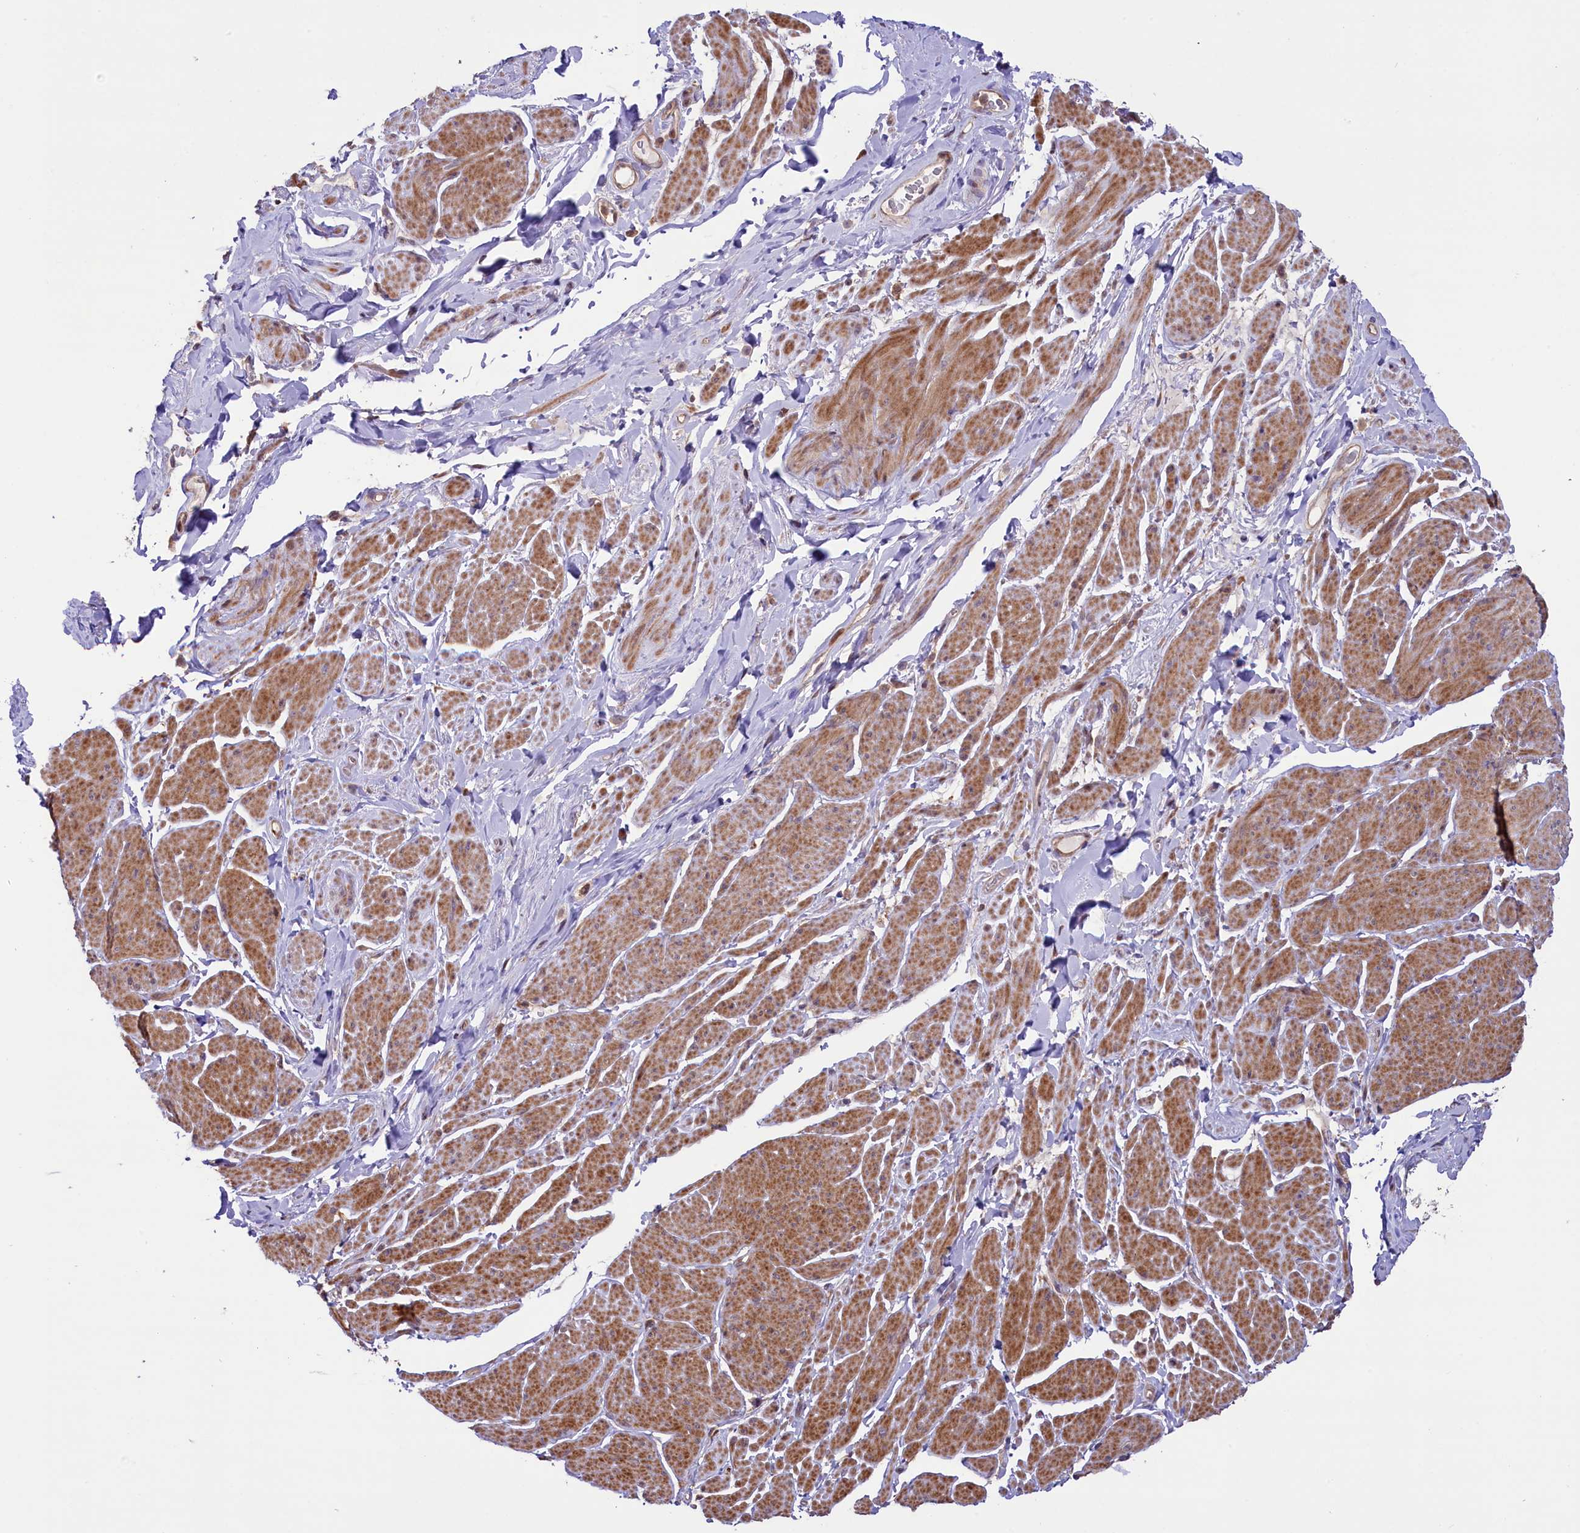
{"staining": {"intensity": "moderate", "quantity": "25%-75%", "location": "cytoplasmic/membranous,nuclear"}, "tissue": "smooth muscle", "cell_type": "Smooth muscle cells", "image_type": "normal", "snomed": [{"axis": "morphology", "description": "Normal tissue, NOS"}, {"axis": "topography", "description": "Smooth muscle"}, {"axis": "topography", "description": "Peripheral nerve tissue"}], "caption": "An image showing moderate cytoplasmic/membranous,nuclear expression in about 25%-75% of smooth muscle cells in benign smooth muscle, as visualized by brown immunohistochemical staining.", "gene": "RIC8A", "patient": {"sex": "male", "age": 69}}